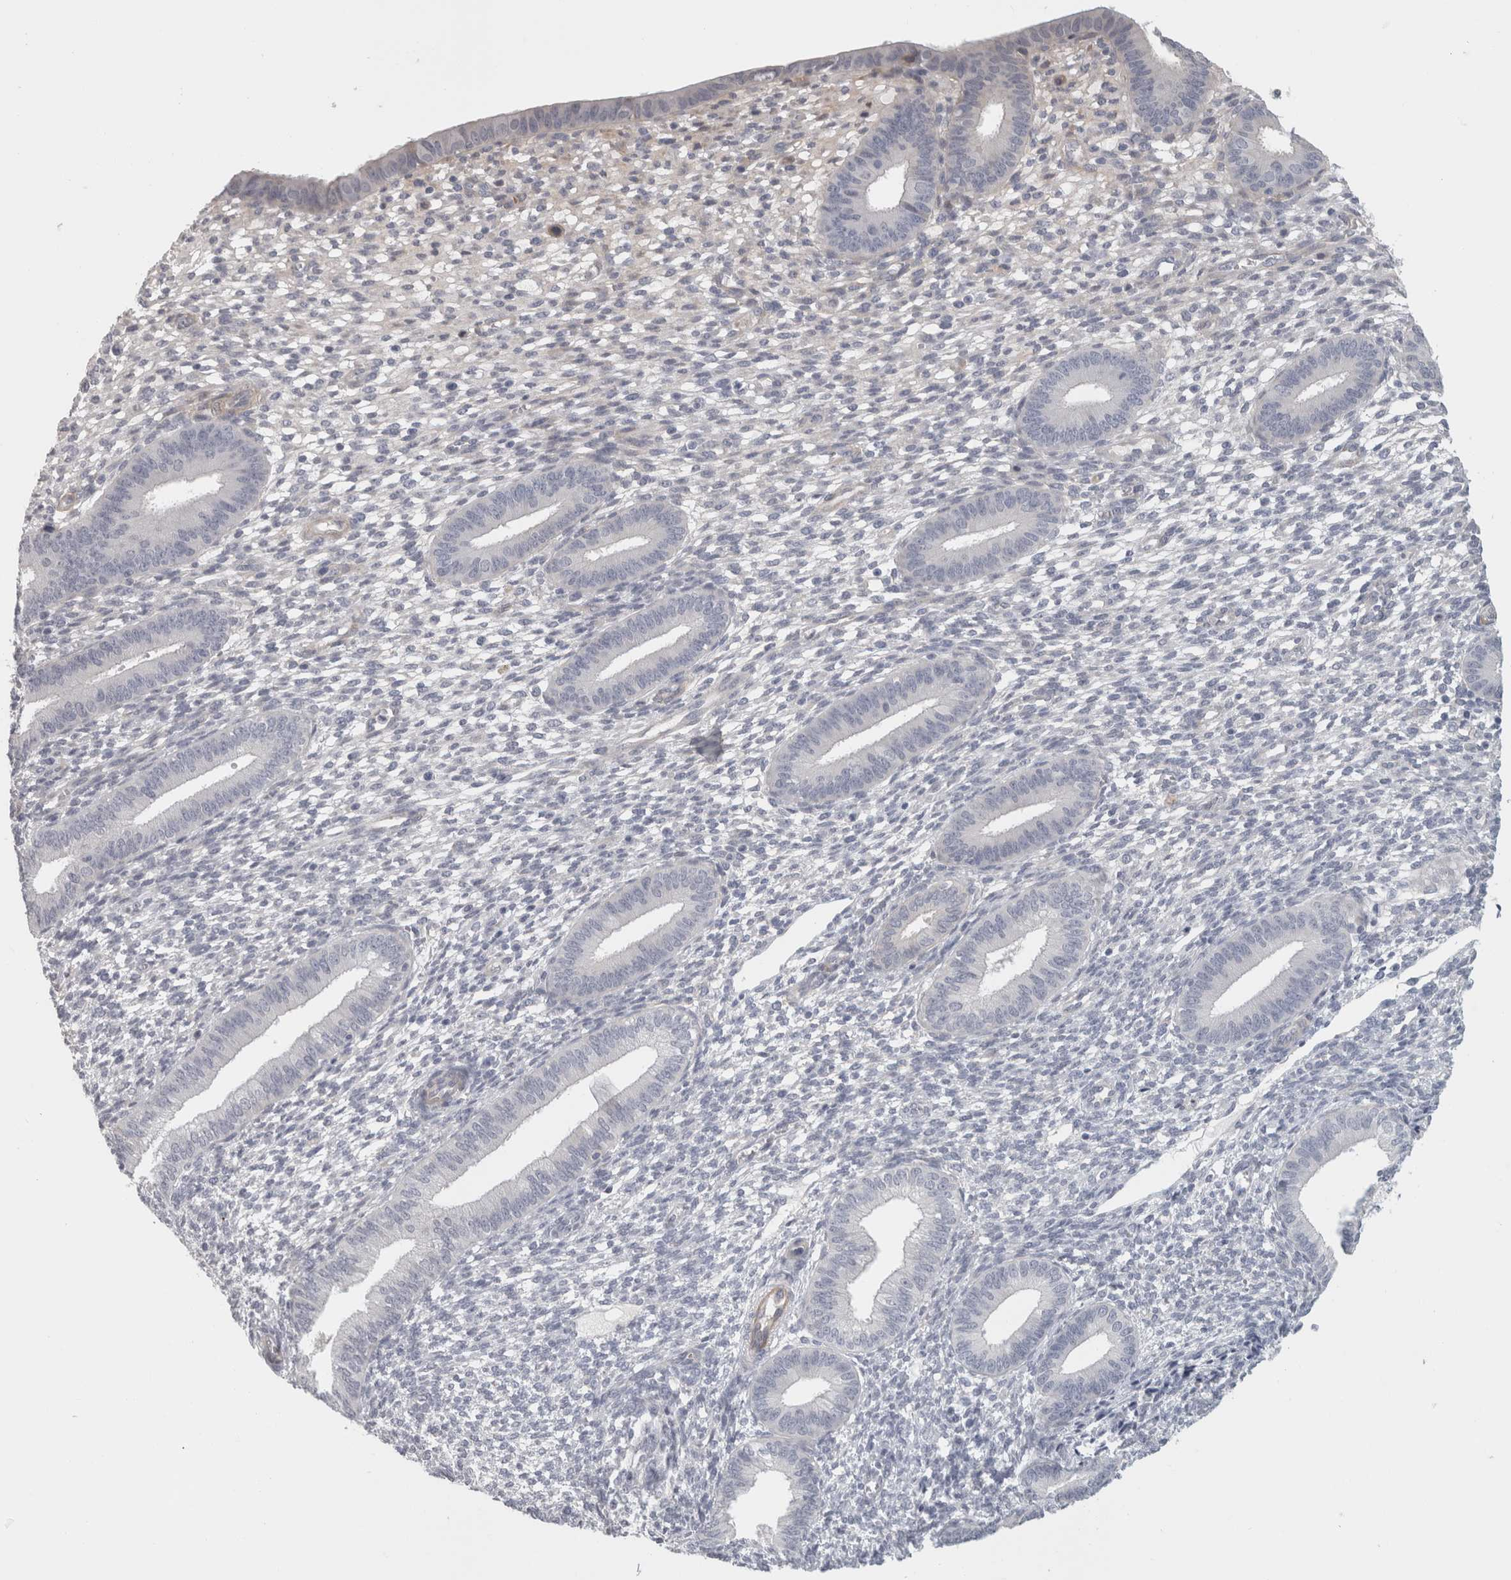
{"staining": {"intensity": "negative", "quantity": "none", "location": "none"}, "tissue": "endometrium", "cell_type": "Cells in endometrial stroma", "image_type": "normal", "snomed": [{"axis": "morphology", "description": "Normal tissue, NOS"}, {"axis": "topography", "description": "Endometrium"}], "caption": "Immunohistochemistry image of unremarkable endometrium stained for a protein (brown), which reveals no staining in cells in endometrial stroma. (DAB (3,3'-diaminobenzidine) immunohistochemistry visualized using brightfield microscopy, high magnification).", "gene": "FBLIM1", "patient": {"sex": "female", "age": 46}}